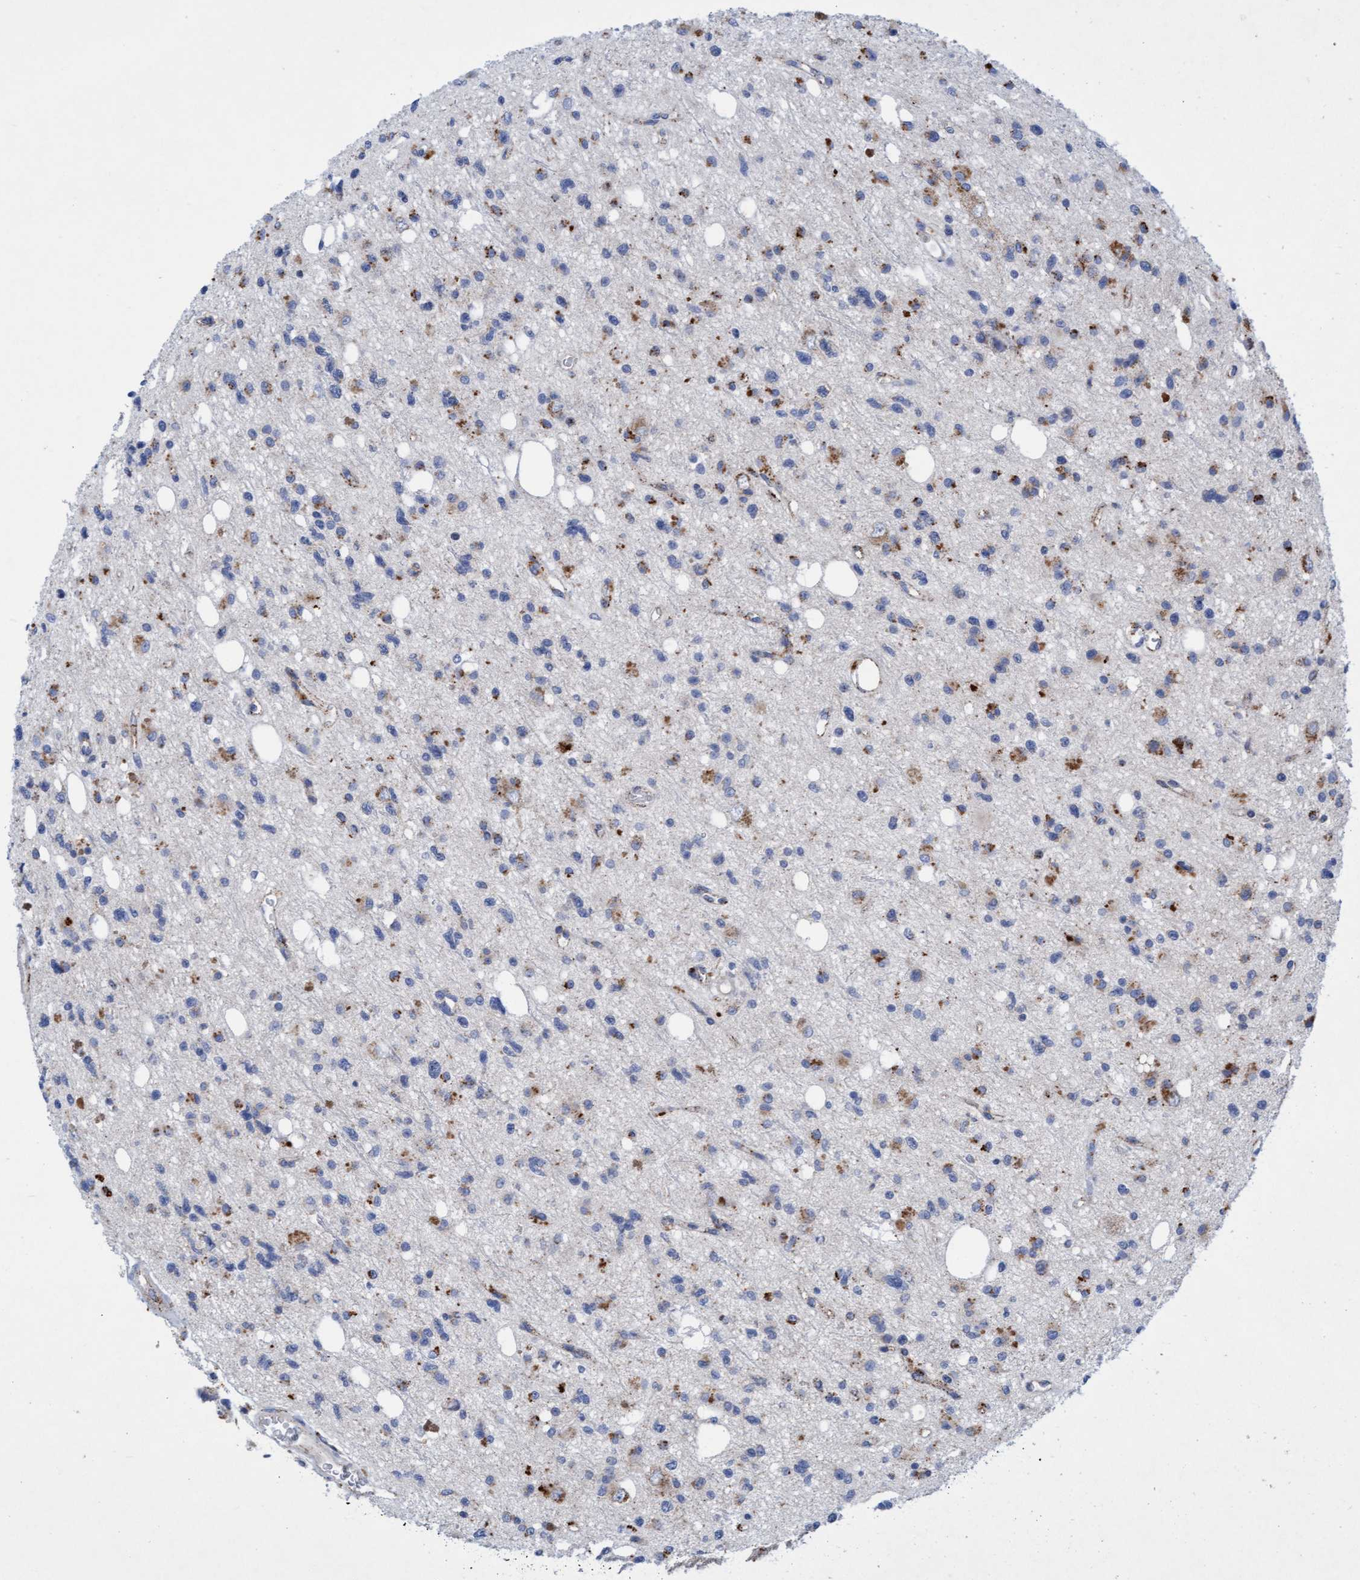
{"staining": {"intensity": "moderate", "quantity": "<25%", "location": "cytoplasmic/membranous"}, "tissue": "glioma", "cell_type": "Tumor cells", "image_type": "cancer", "snomed": [{"axis": "morphology", "description": "Glioma, malignant, High grade"}, {"axis": "topography", "description": "Brain"}], "caption": "Immunohistochemical staining of human glioma displays low levels of moderate cytoplasmic/membranous protein expression in about <25% of tumor cells. Immunohistochemistry stains the protein in brown and the nuclei are stained blue.", "gene": "SGSH", "patient": {"sex": "female", "age": 62}}